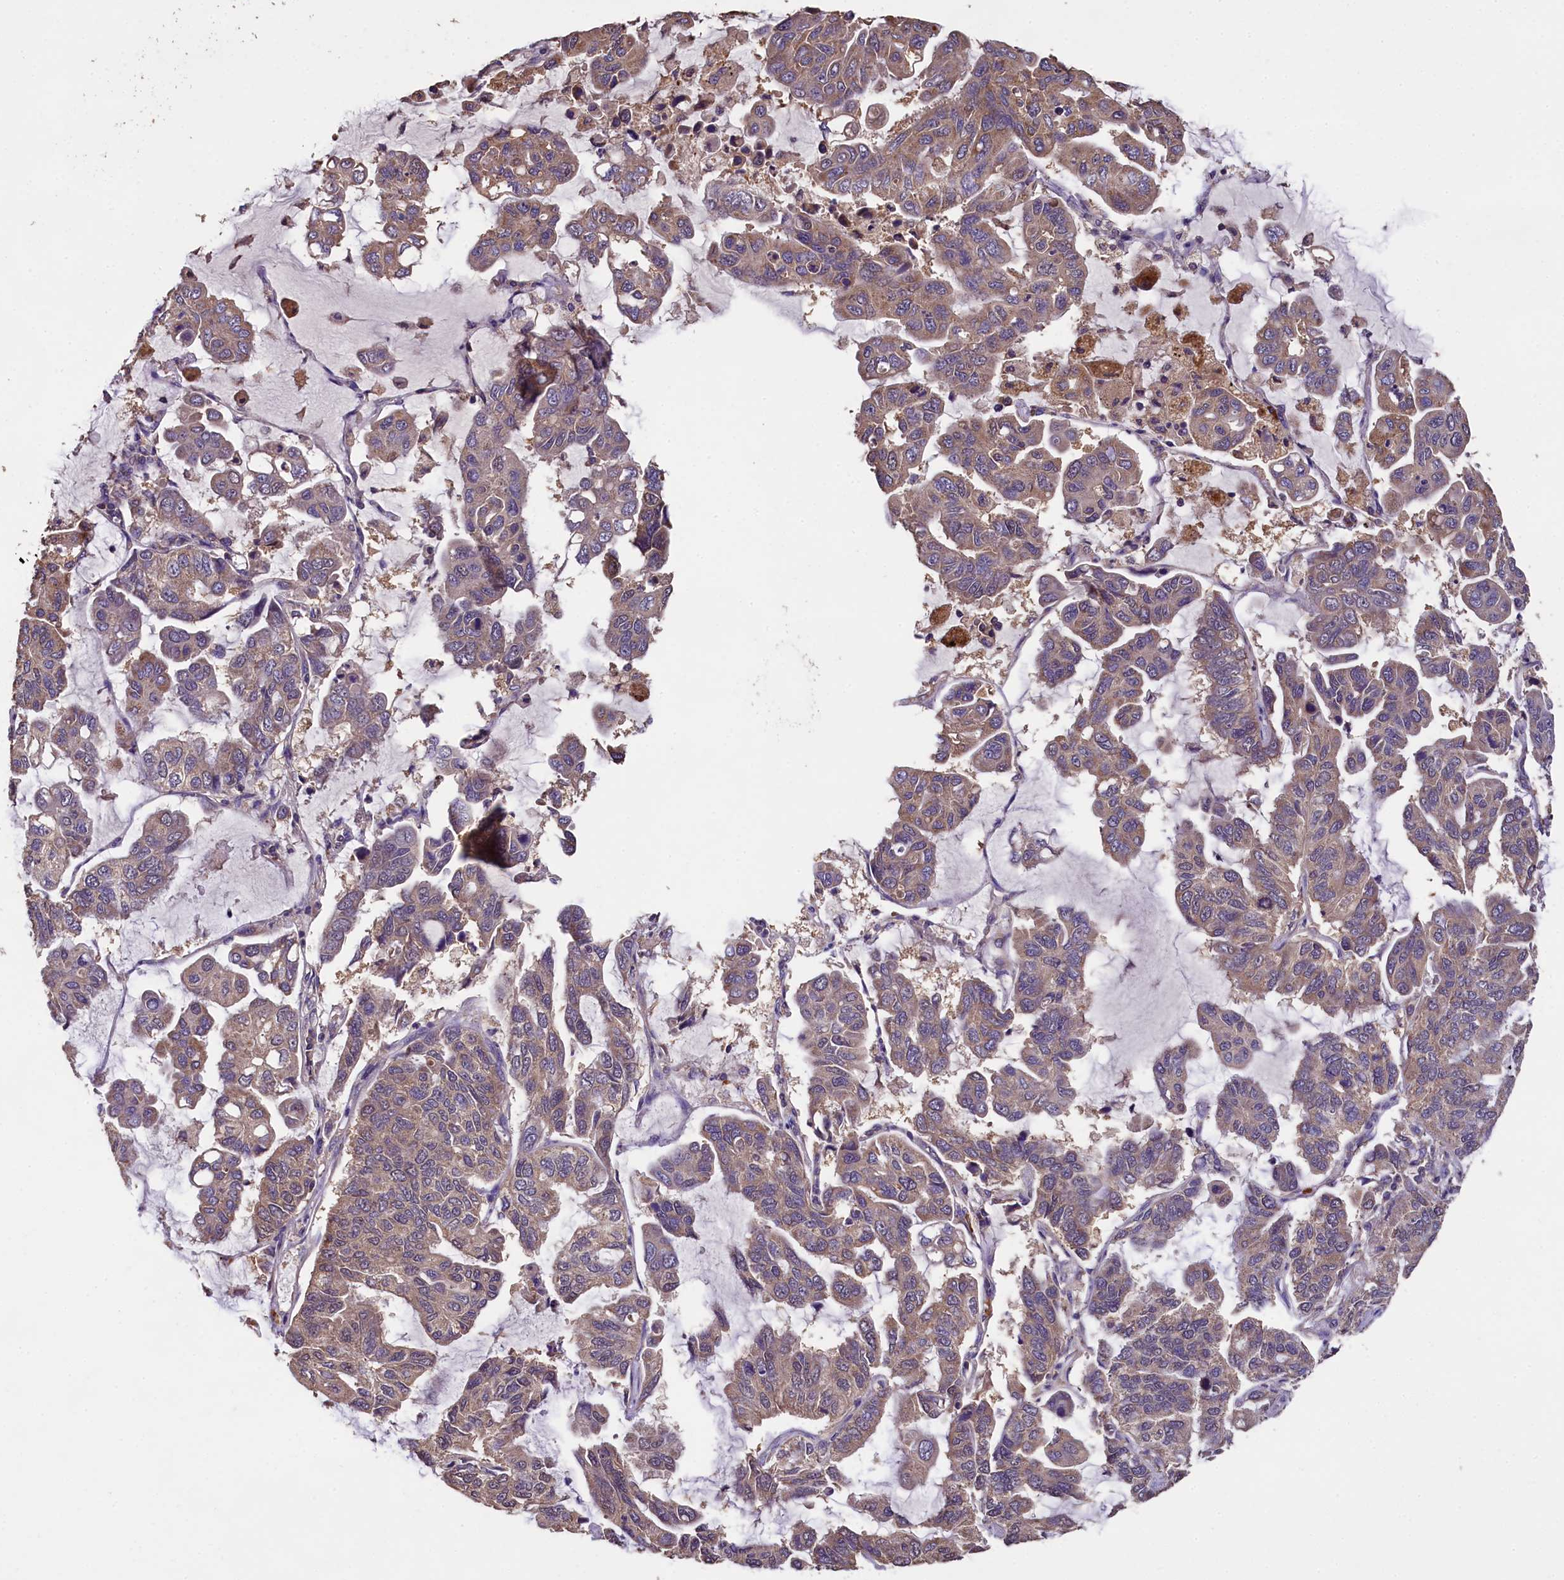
{"staining": {"intensity": "weak", "quantity": ">75%", "location": "cytoplasmic/membranous"}, "tissue": "lung cancer", "cell_type": "Tumor cells", "image_type": "cancer", "snomed": [{"axis": "morphology", "description": "Adenocarcinoma, NOS"}, {"axis": "topography", "description": "Lung"}], "caption": "A micrograph showing weak cytoplasmic/membranous positivity in about >75% of tumor cells in lung cancer (adenocarcinoma), as visualized by brown immunohistochemical staining.", "gene": "ENKD1", "patient": {"sex": "male", "age": 64}}